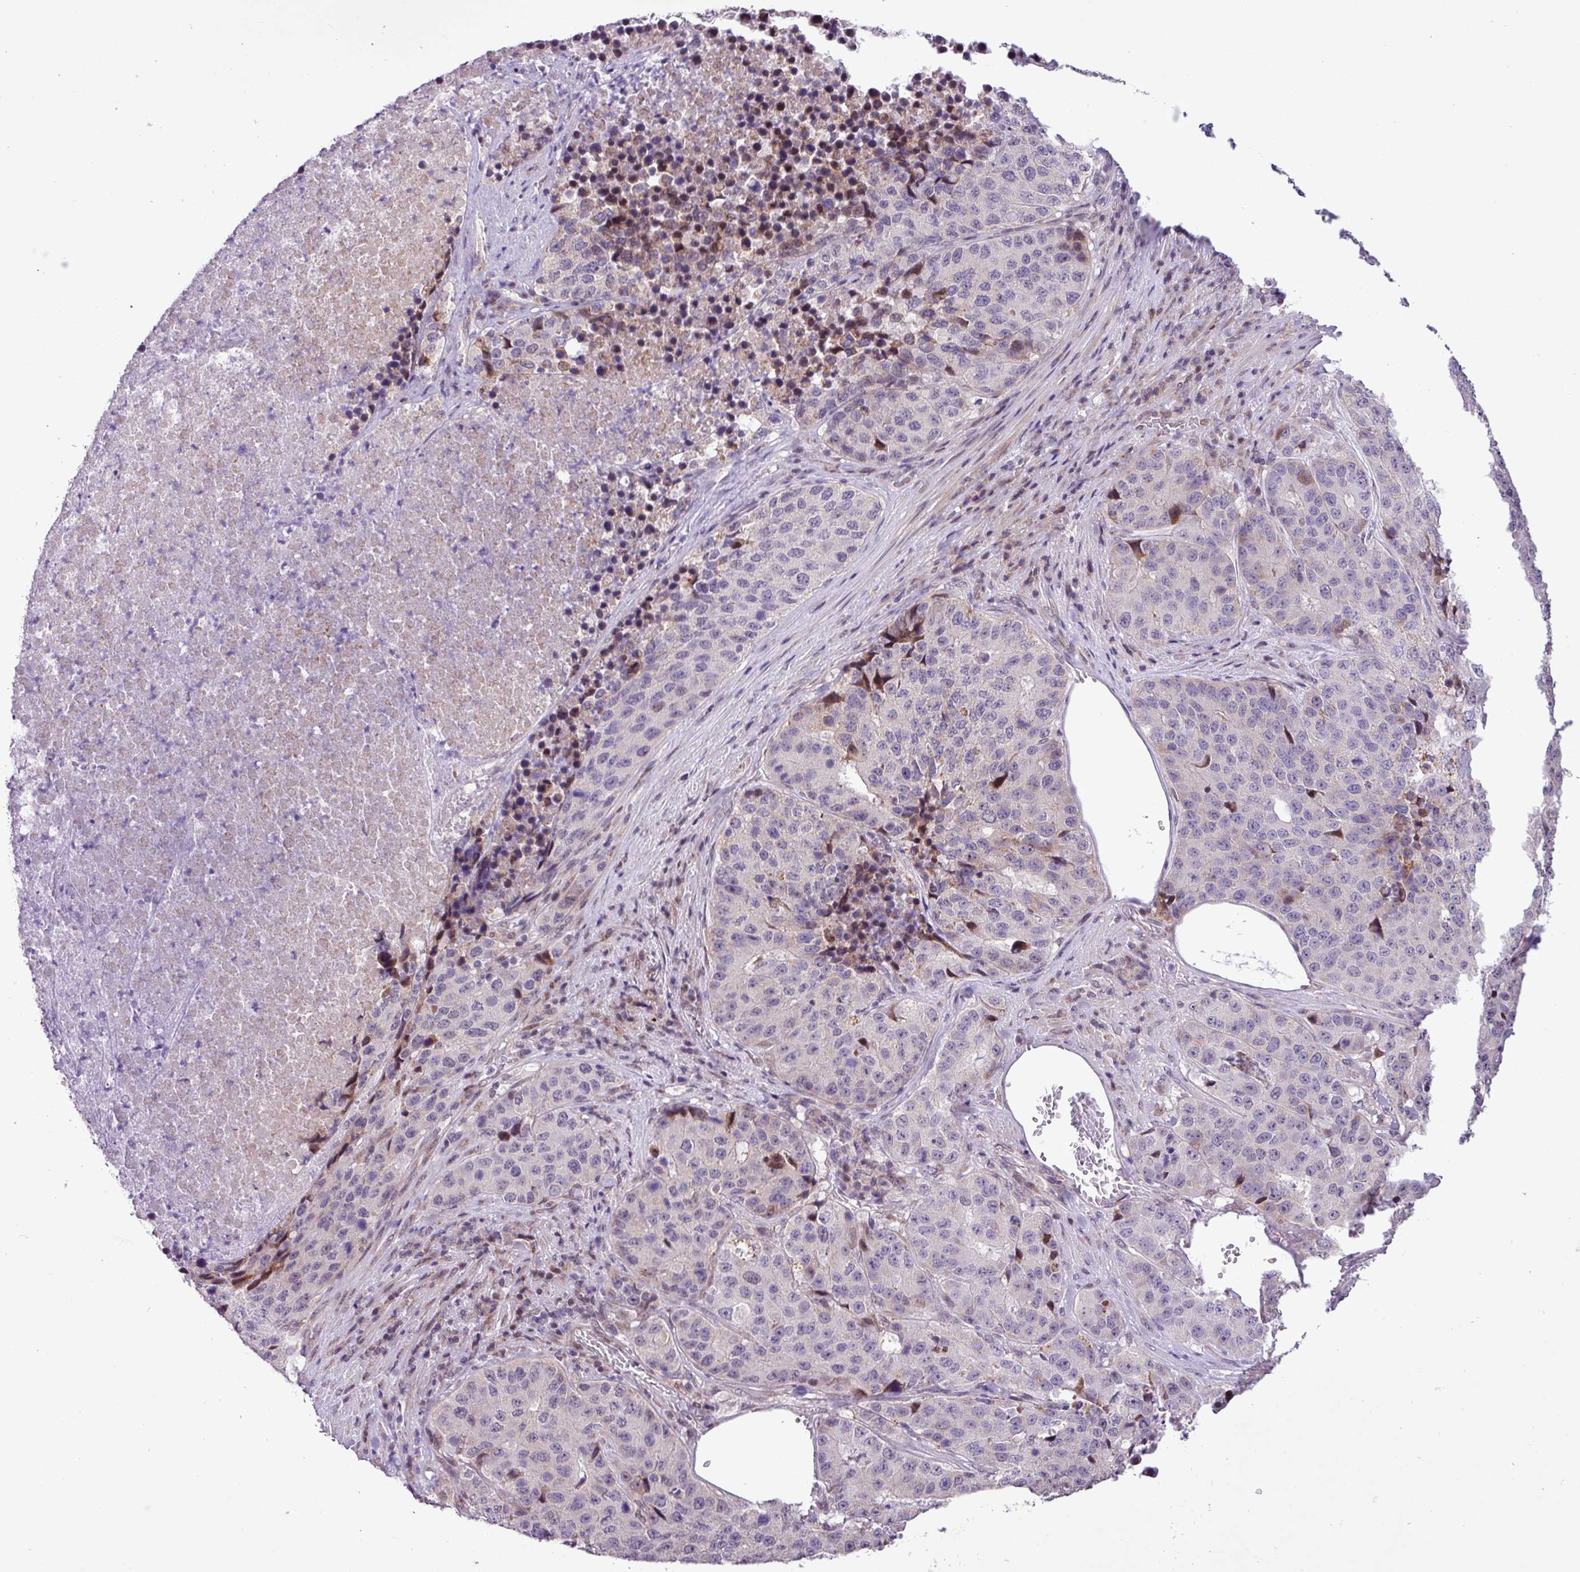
{"staining": {"intensity": "moderate", "quantity": "<25%", "location": "nuclear"}, "tissue": "stomach cancer", "cell_type": "Tumor cells", "image_type": "cancer", "snomed": [{"axis": "morphology", "description": "Adenocarcinoma, NOS"}, {"axis": "topography", "description": "Stomach"}], "caption": "Stomach cancer (adenocarcinoma) tissue reveals moderate nuclear positivity in about <25% of tumor cells", "gene": "ZNF354A", "patient": {"sex": "male", "age": 71}}